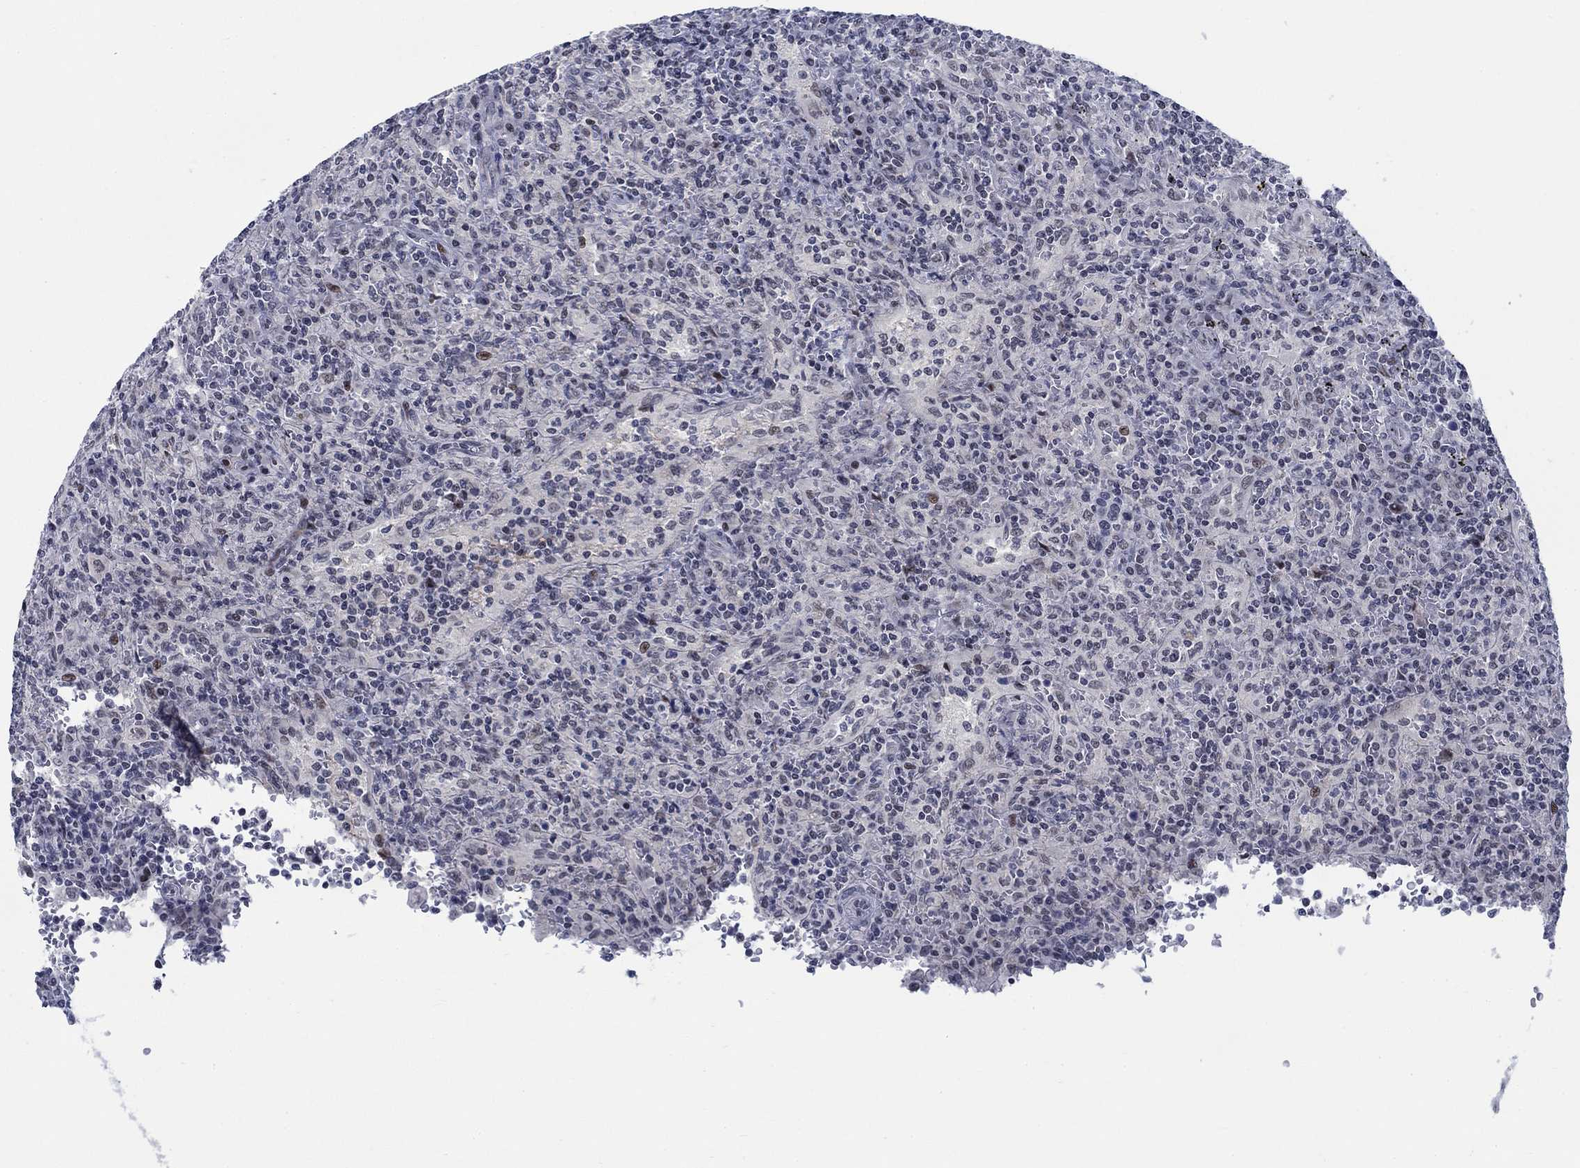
{"staining": {"intensity": "negative", "quantity": "none", "location": "none"}, "tissue": "lymphoma", "cell_type": "Tumor cells", "image_type": "cancer", "snomed": [{"axis": "morphology", "description": "Malignant lymphoma, non-Hodgkin's type, Low grade"}, {"axis": "topography", "description": "Spleen"}], "caption": "This is a histopathology image of immunohistochemistry (IHC) staining of lymphoma, which shows no positivity in tumor cells.", "gene": "NEU3", "patient": {"sex": "male", "age": 62}}